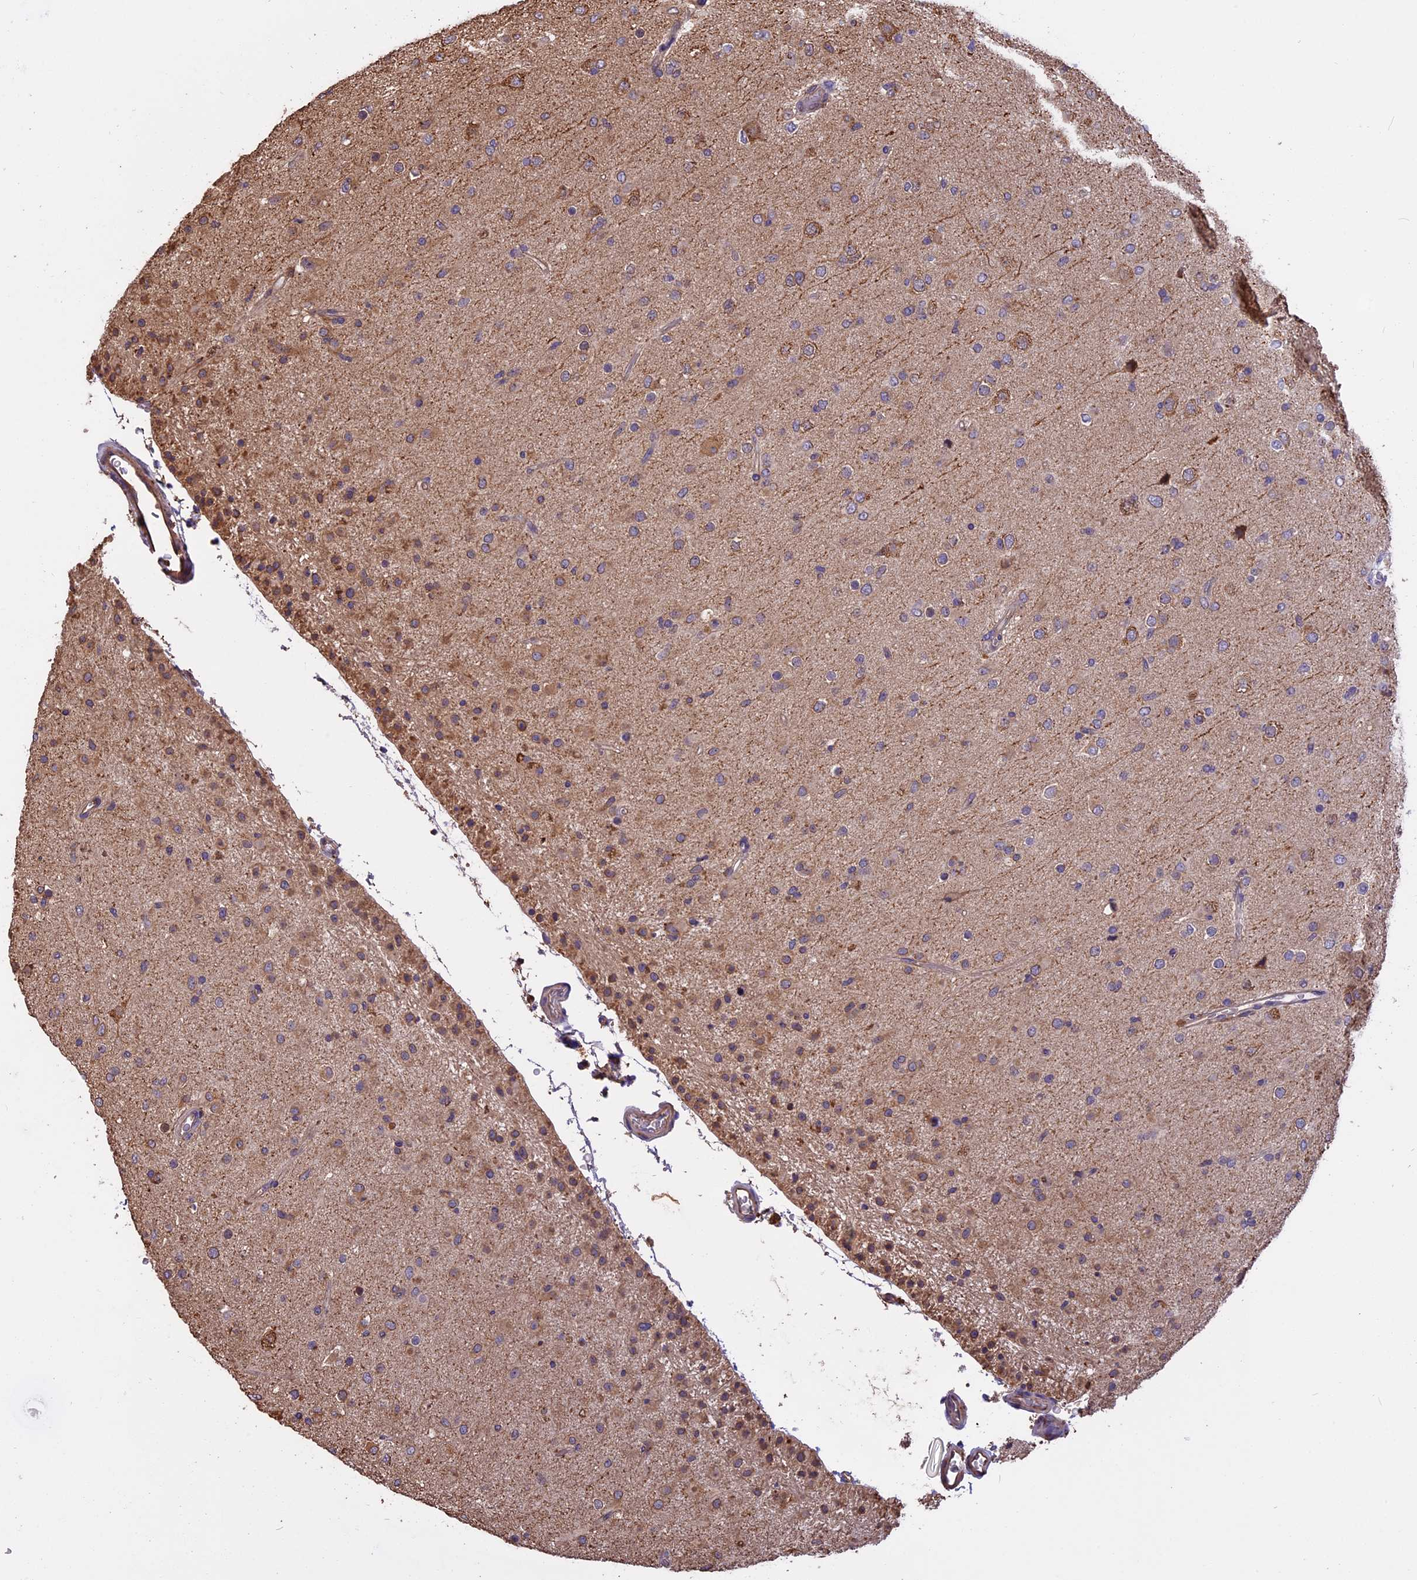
{"staining": {"intensity": "negative", "quantity": "none", "location": "none"}, "tissue": "glioma", "cell_type": "Tumor cells", "image_type": "cancer", "snomed": [{"axis": "morphology", "description": "Glioma, malignant, Low grade"}, {"axis": "topography", "description": "Brain"}], "caption": "An image of human malignant glioma (low-grade) is negative for staining in tumor cells. (DAB (3,3'-diaminobenzidine) immunohistochemistry with hematoxylin counter stain).", "gene": "CHMP2A", "patient": {"sex": "male", "age": 65}}